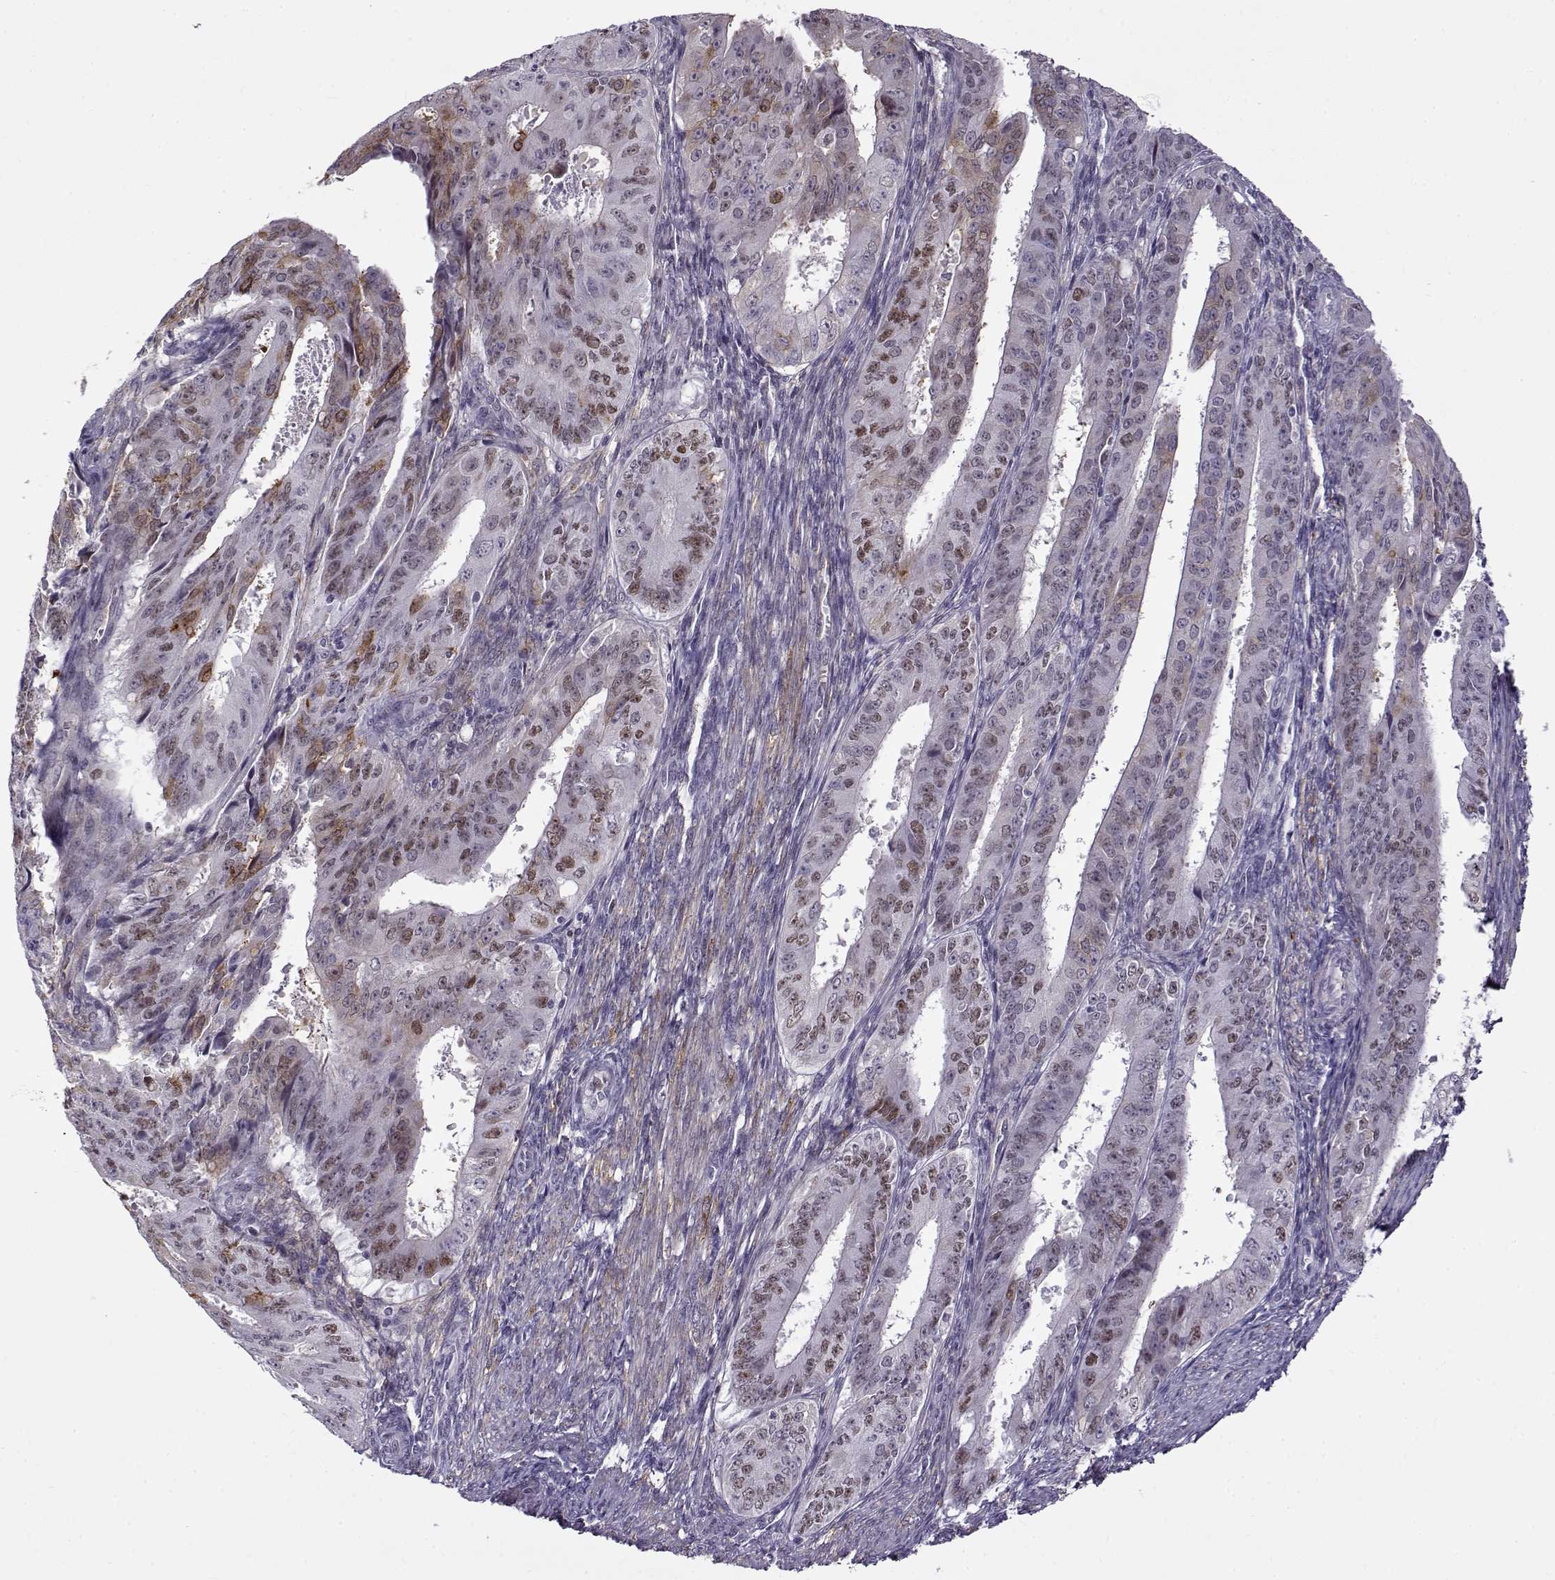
{"staining": {"intensity": "moderate", "quantity": "25%-75%", "location": "nuclear"}, "tissue": "ovarian cancer", "cell_type": "Tumor cells", "image_type": "cancer", "snomed": [{"axis": "morphology", "description": "Carcinoma, endometroid"}, {"axis": "topography", "description": "Ovary"}], "caption": "Immunohistochemical staining of human ovarian endometroid carcinoma shows medium levels of moderate nuclear protein expression in about 25%-75% of tumor cells.", "gene": "BACH1", "patient": {"sex": "female", "age": 42}}